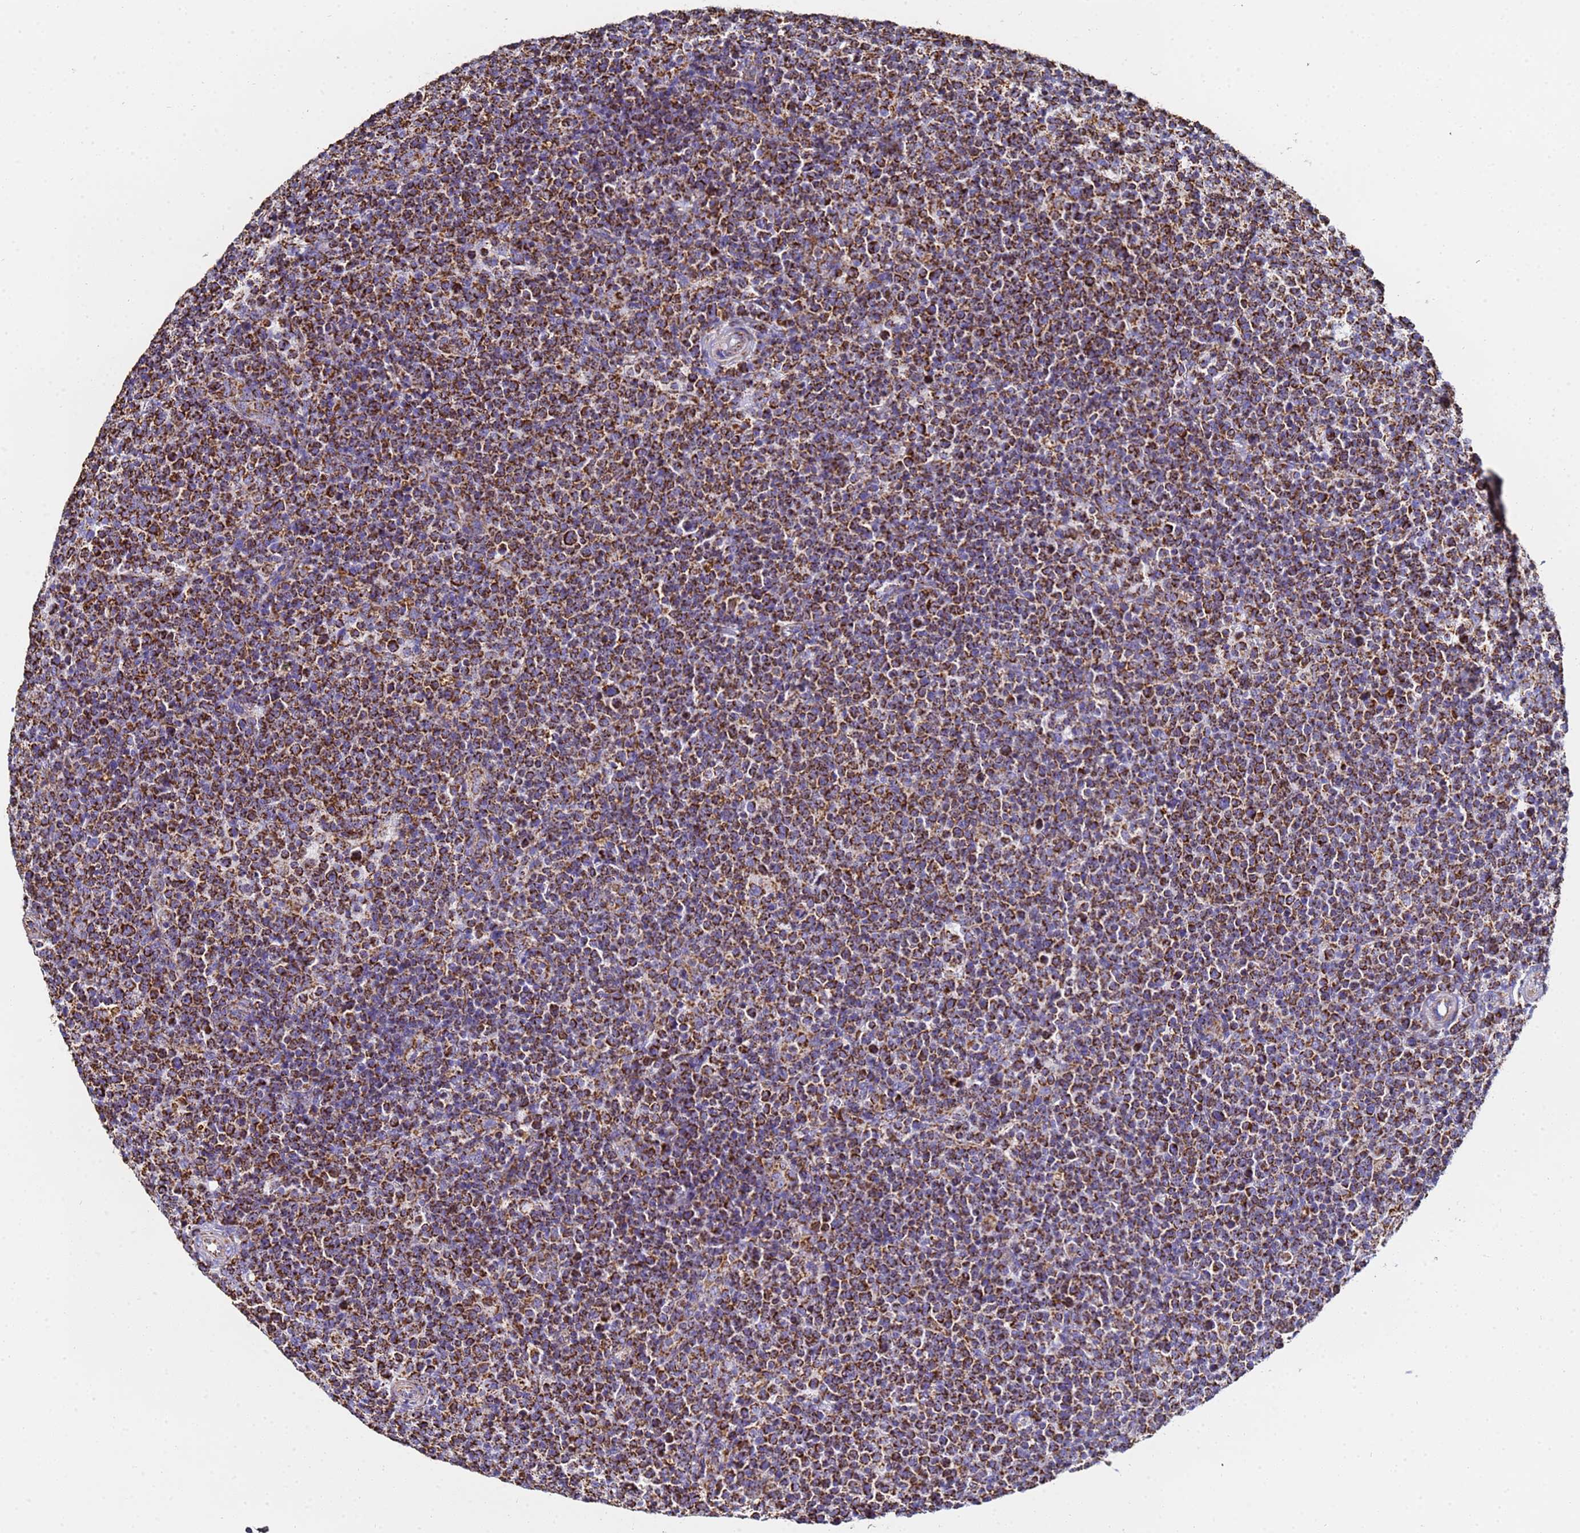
{"staining": {"intensity": "strong", "quantity": ">75%", "location": "cytoplasmic/membranous"}, "tissue": "lymphoma", "cell_type": "Tumor cells", "image_type": "cancer", "snomed": [{"axis": "morphology", "description": "Malignant lymphoma, non-Hodgkin's type, High grade"}, {"axis": "topography", "description": "Lymph node"}], "caption": "A high amount of strong cytoplasmic/membranous positivity is present in approximately >75% of tumor cells in high-grade malignant lymphoma, non-Hodgkin's type tissue. The protein is shown in brown color, while the nuclei are stained blue.", "gene": "PHB2", "patient": {"sex": "male", "age": 61}}